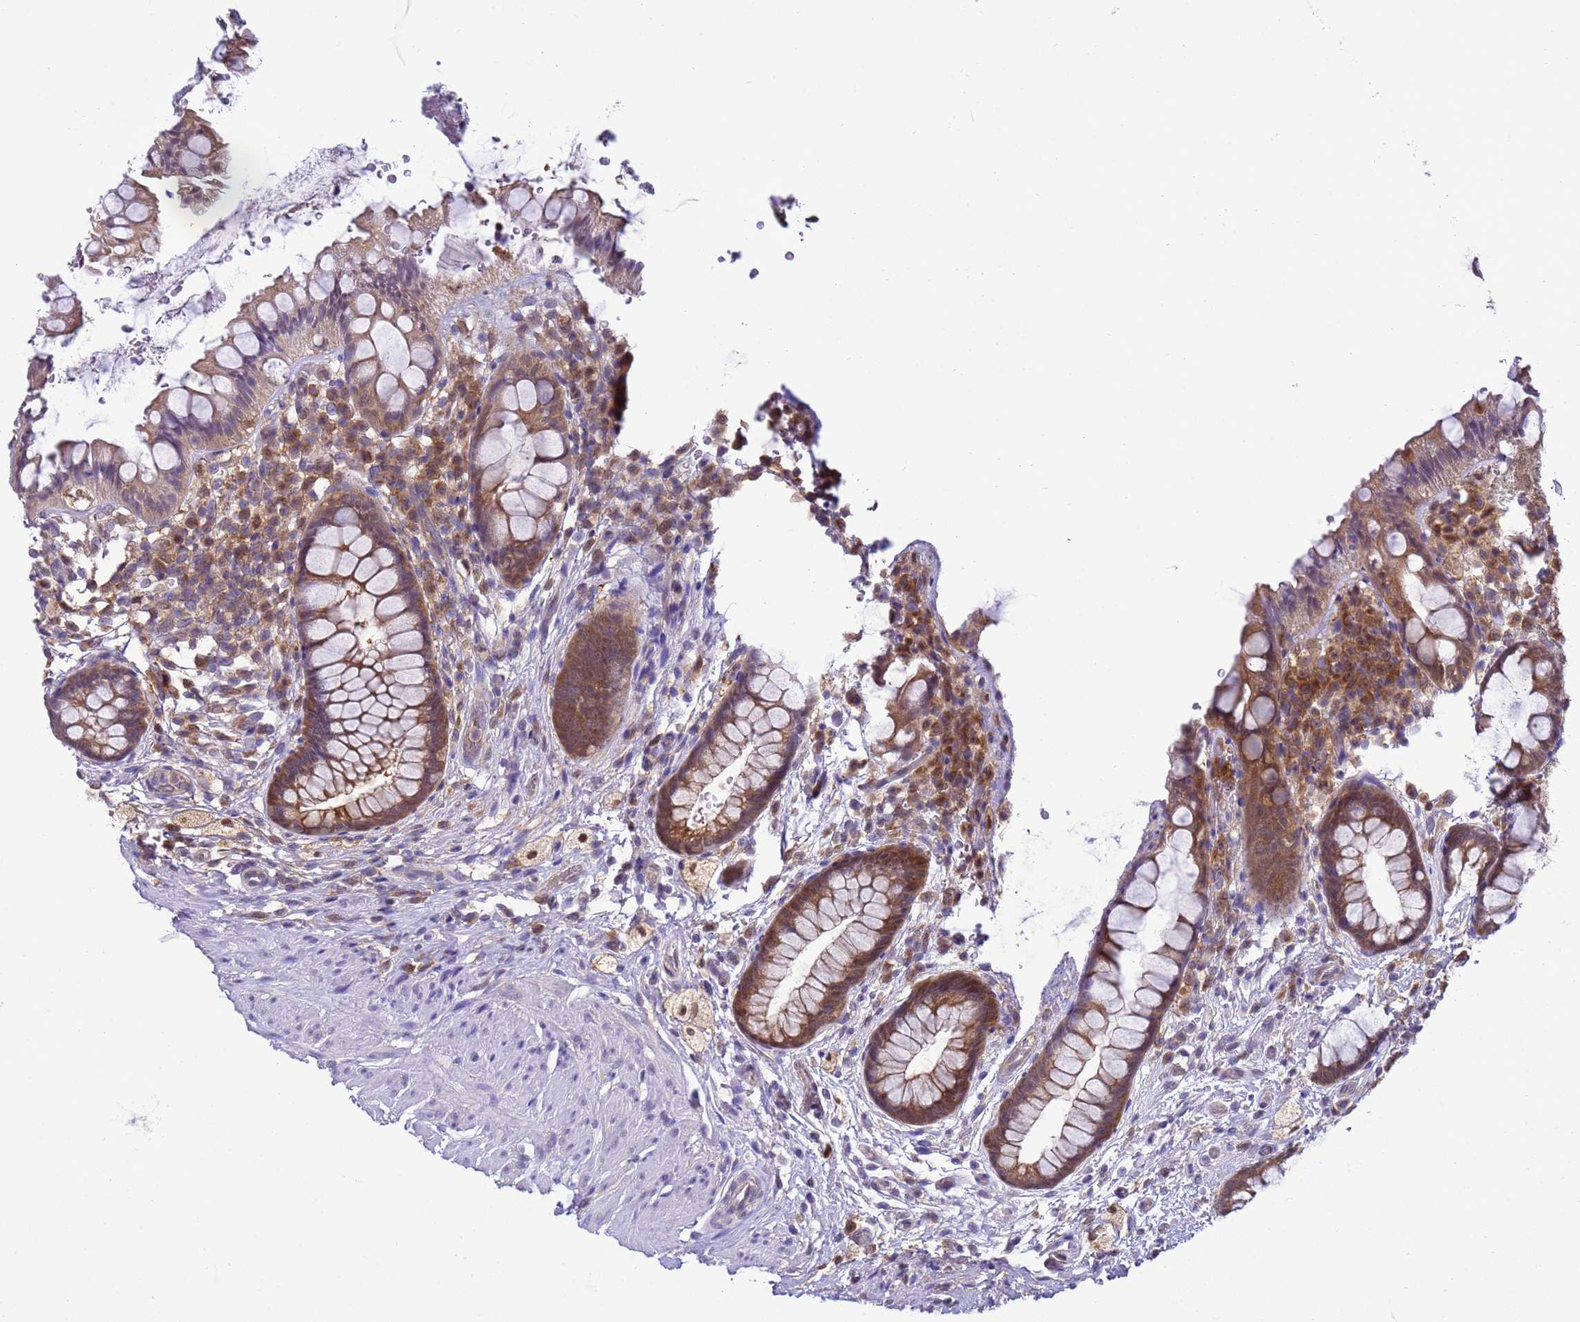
{"staining": {"intensity": "moderate", "quantity": "25%-75%", "location": "cytoplasmic/membranous,nuclear"}, "tissue": "rectum", "cell_type": "Glandular cells", "image_type": "normal", "snomed": [{"axis": "morphology", "description": "Normal tissue, NOS"}, {"axis": "topography", "description": "Rectum"}, {"axis": "topography", "description": "Peripheral nerve tissue"}], "caption": "Normal rectum was stained to show a protein in brown. There is medium levels of moderate cytoplasmic/membranous,nuclear positivity in approximately 25%-75% of glandular cells.", "gene": "DDI2", "patient": {"sex": "female", "age": 69}}